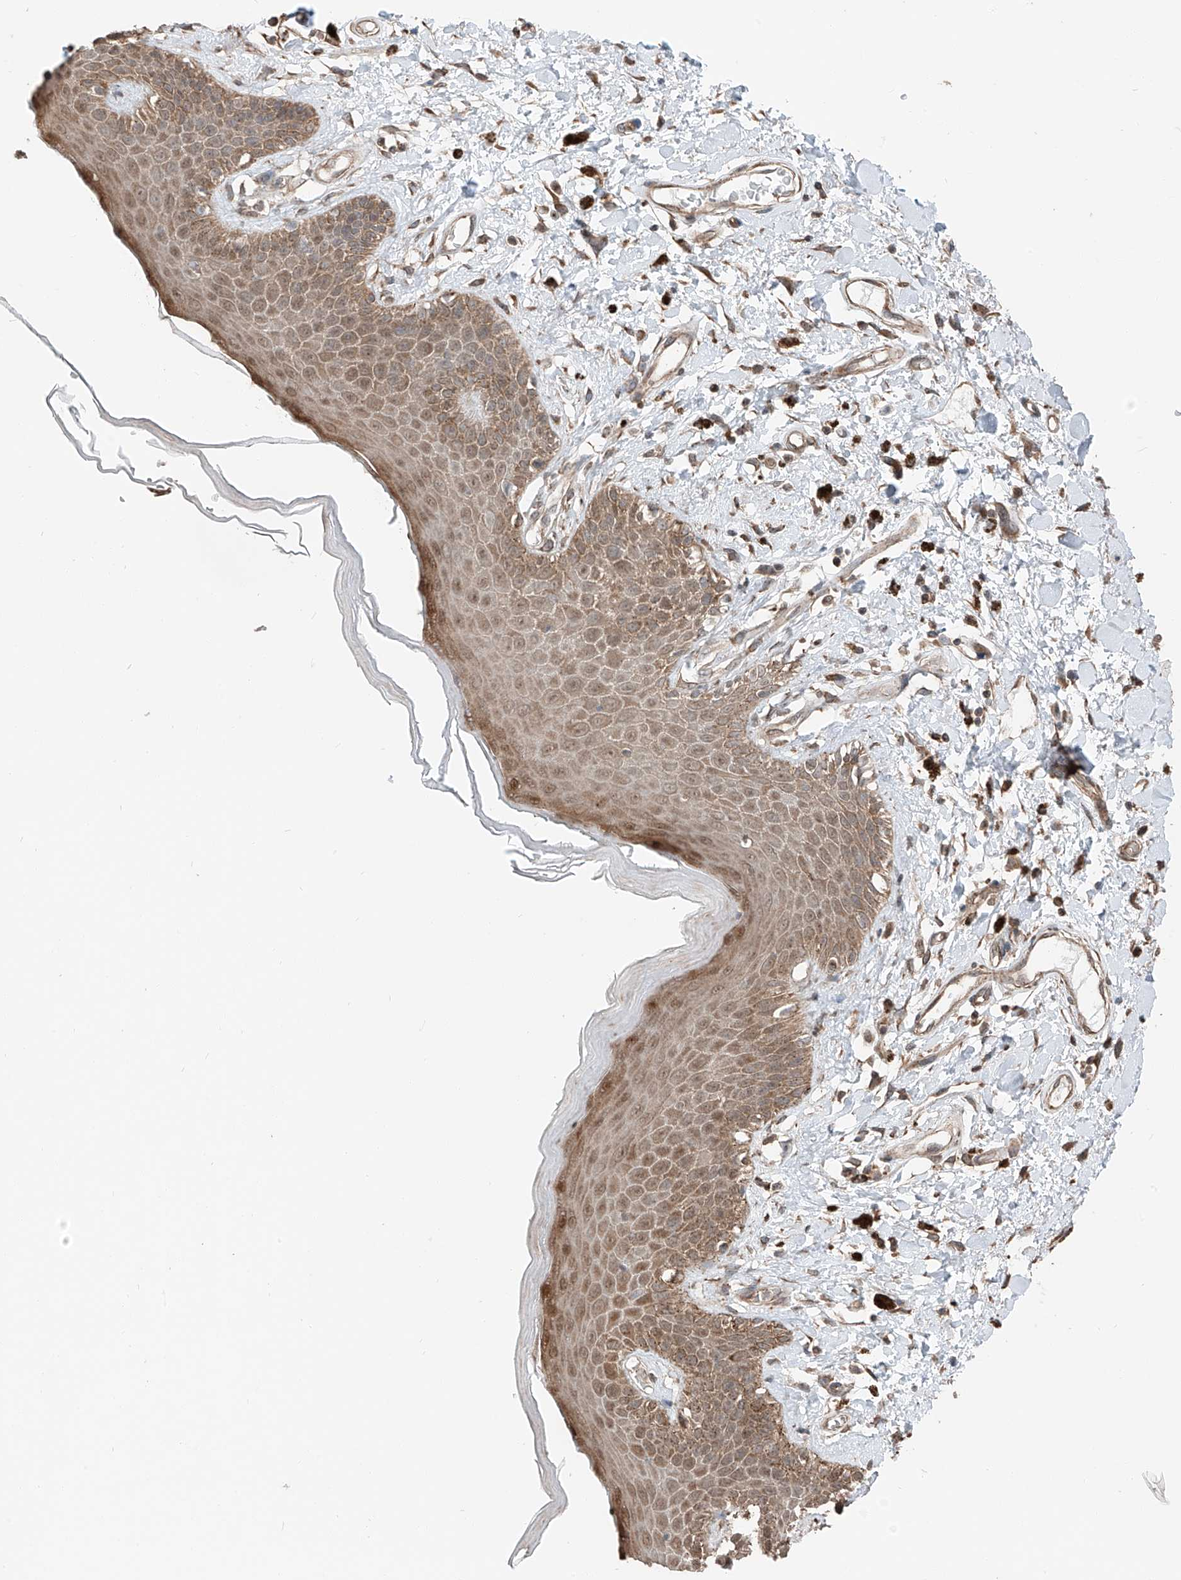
{"staining": {"intensity": "moderate", "quantity": ">75%", "location": "cytoplasmic/membranous"}, "tissue": "skin", "cell_type": "Epidermal cells", "image_type": "normal", "snomed": [{"axis": "morphology", "description": "Normal tissue, NOS"}, {"axis": "topography", "description": "Anal"}], "caption": "Immunohistochemistry (DAB) staining of normal skin shows moderate cytoplasmic/membranous protein staining in approximately >75% of epidermal cells.", "gene": "CEP162", "patient": {"sex": "female", "age": 78}}